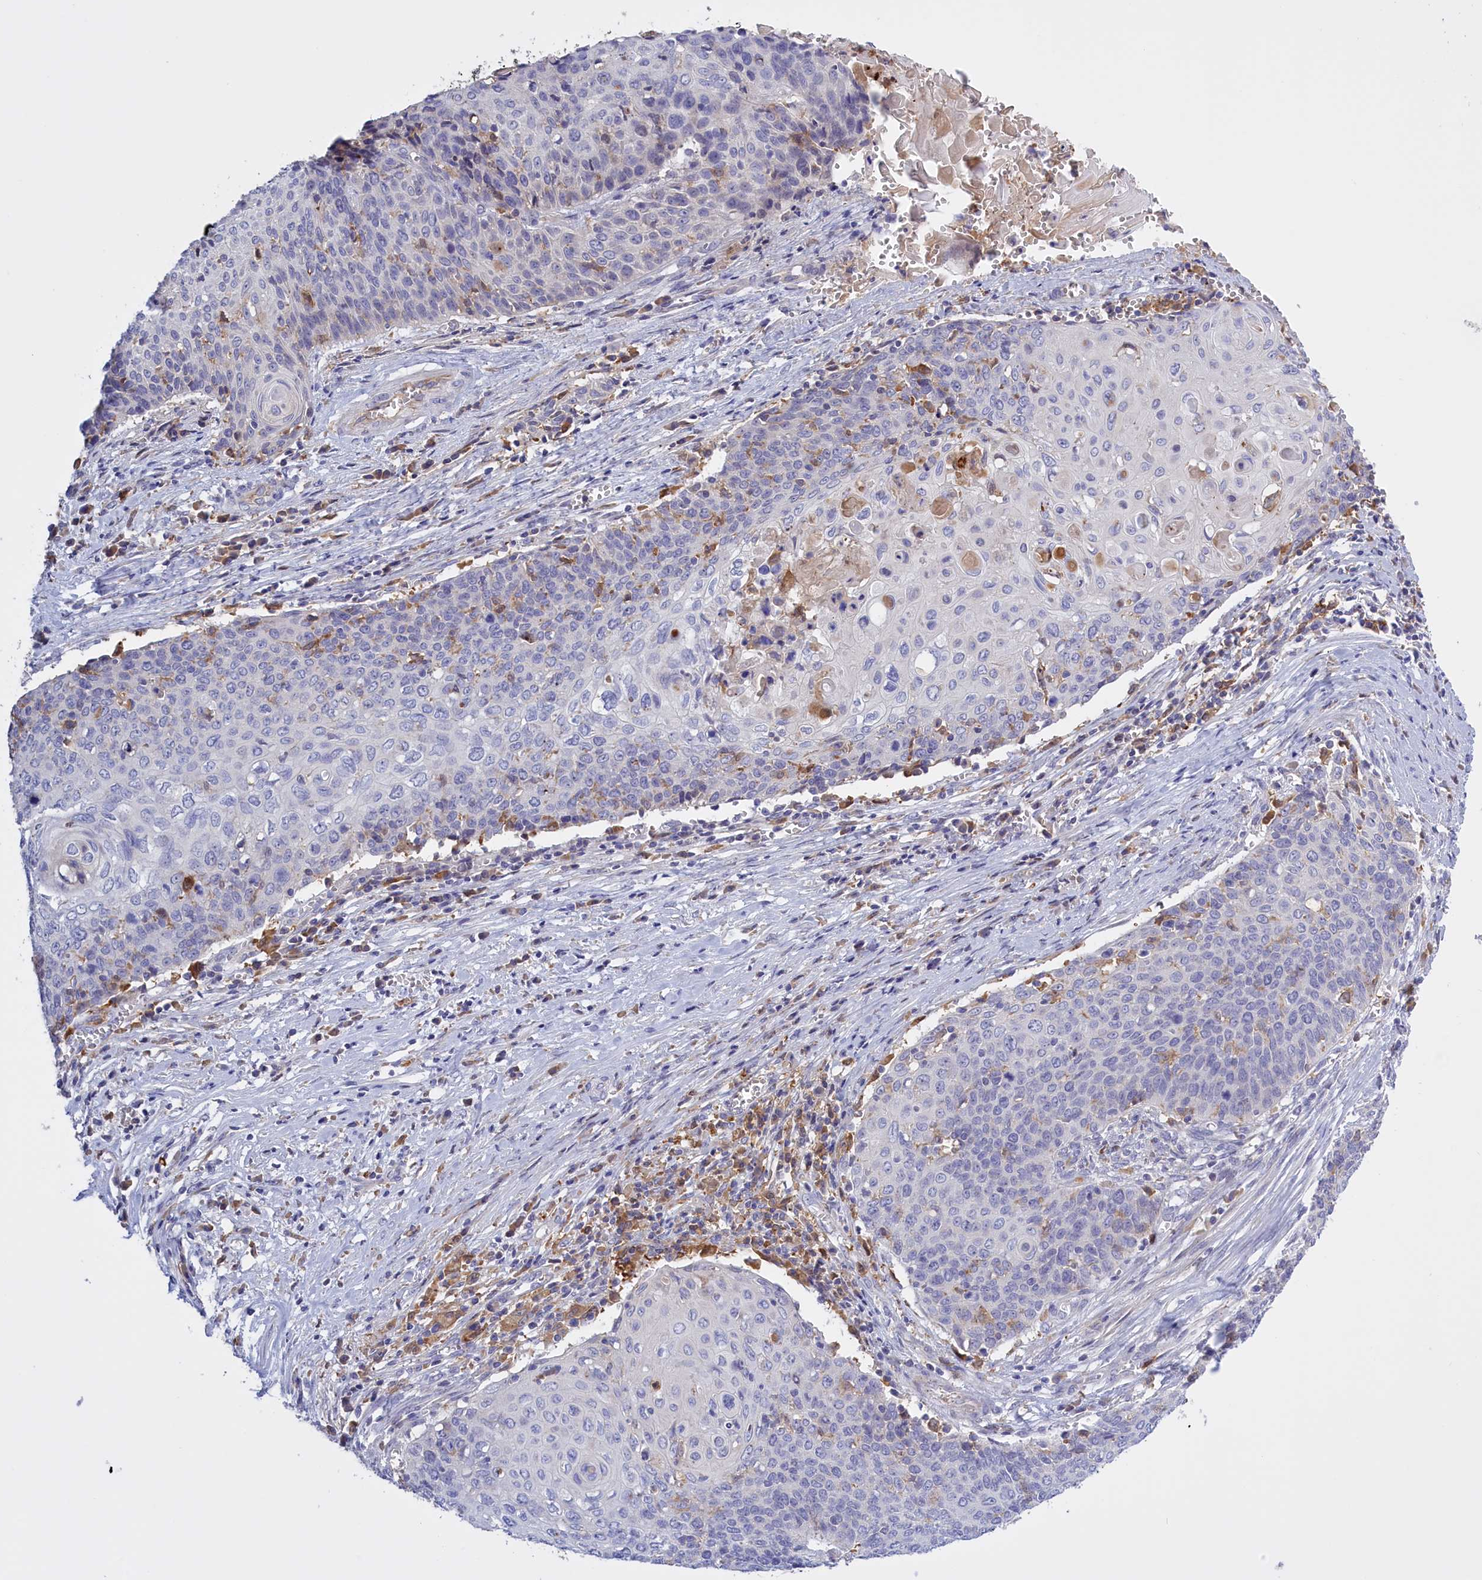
{"staining": {"intensity": "negative", "quantity": "none", "location": "none"}, "tissue": "cervical cancer", "cell_type": "Tumor cells", "image_type": "cancer", "snomed": [{"axis": "morphology", "description": "Squamous cell carcinoma, NOS"}, {"axis": "topography", "description": "Cervix"}], "caption": "A micrograph of human cervical cancer (squamous cell carcinoma) is negative for staining in tumor cells.", "gene": "FAM149B1", "patient": {"sex": "female", "age": 39}}